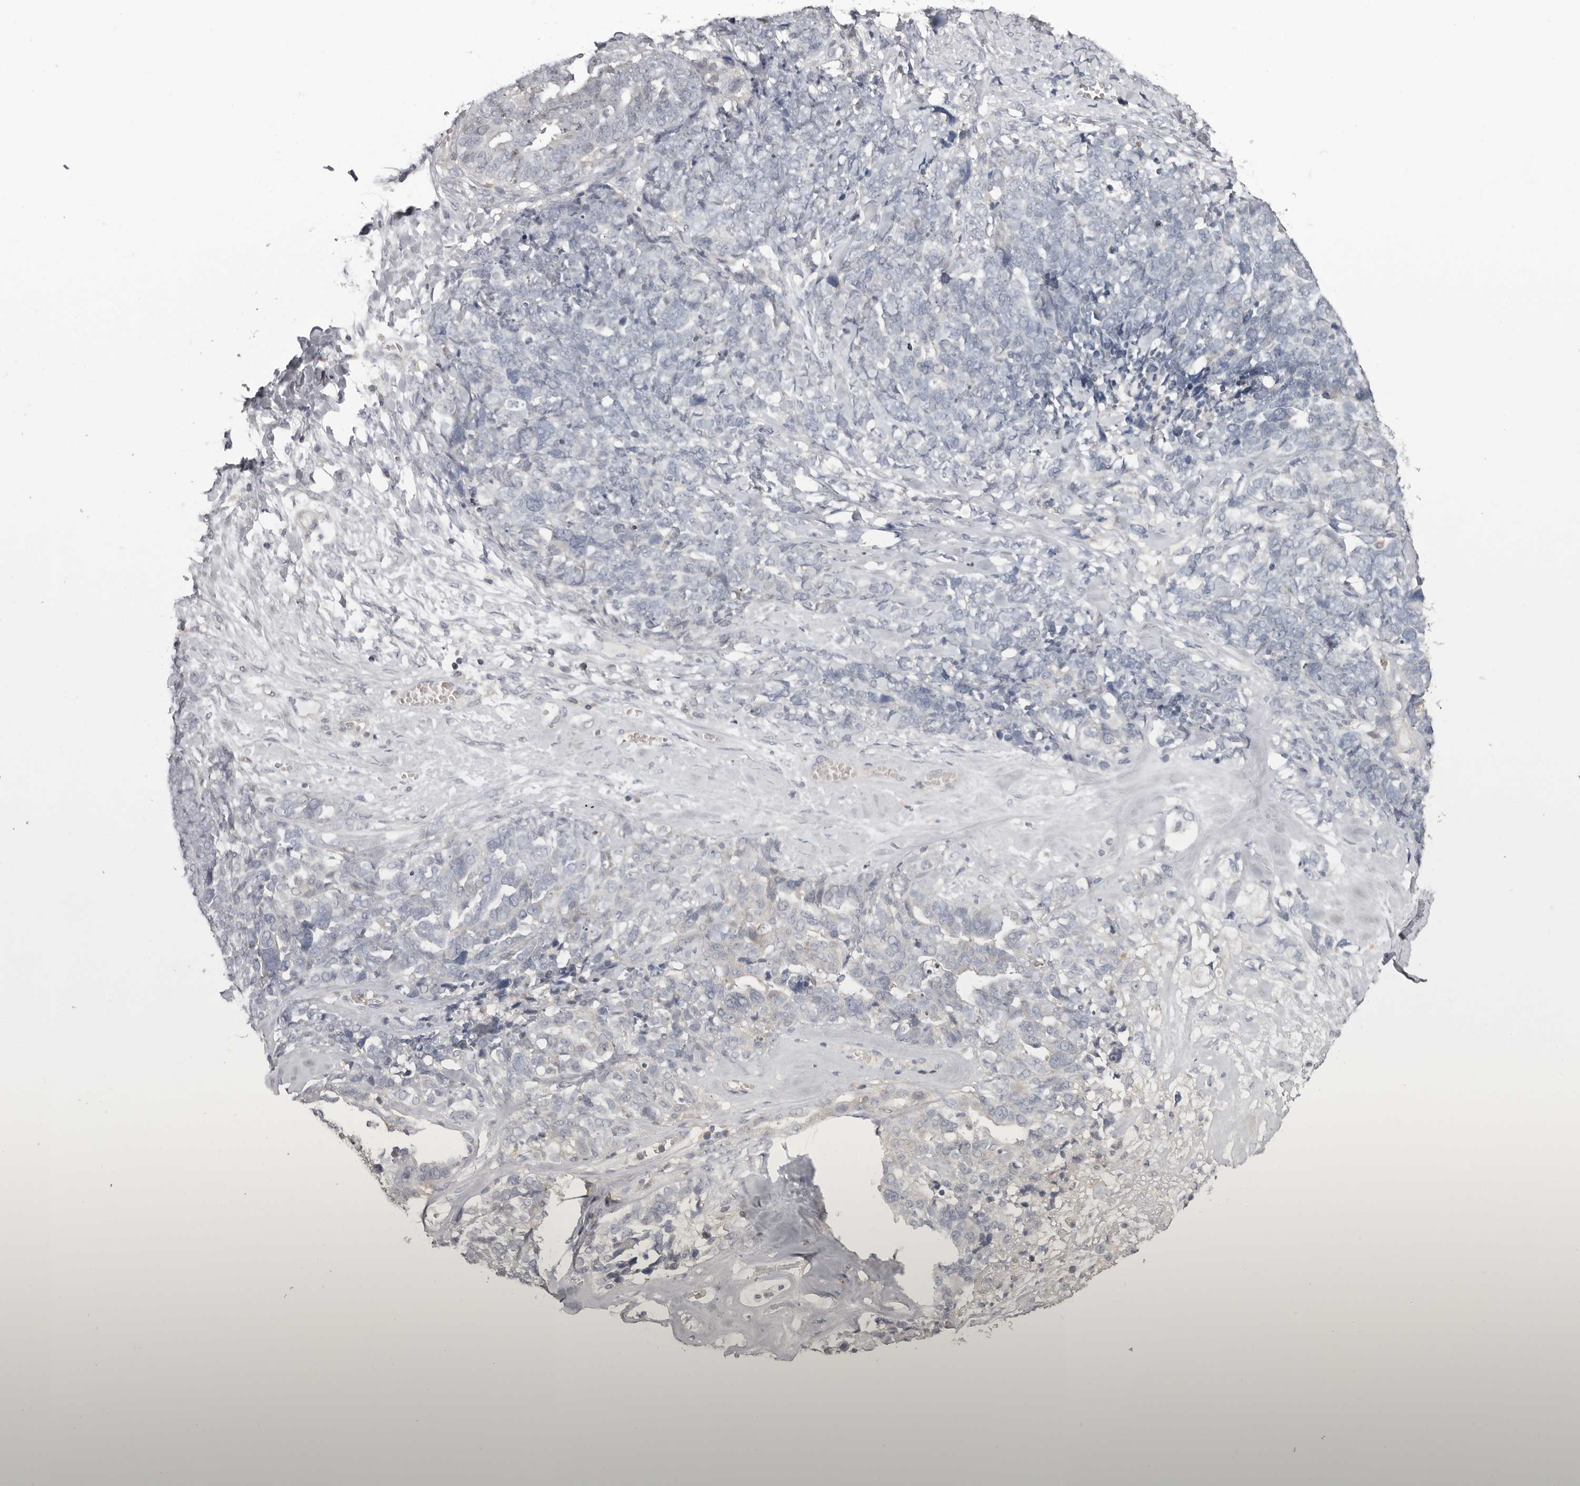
{"staining": {"intensity": "negative", "quantity": "none", "location": "none"}, "tissue": "ovarian cancer", "cell_type": "Tumor cells", "image_type": "cancer", "snomed": [{"axis": "morphology", "description": "Cystadenocarcinoma, serous, NOS"}, {"axis": "topography", "description": "Ovary"}], "caption": "Image shows no significant protein expression in tumor cells of serous cystadenocarcinoma (ovarian).", "gene": "ANKRD44", "patient": {"sex": "female", "age": 79}}